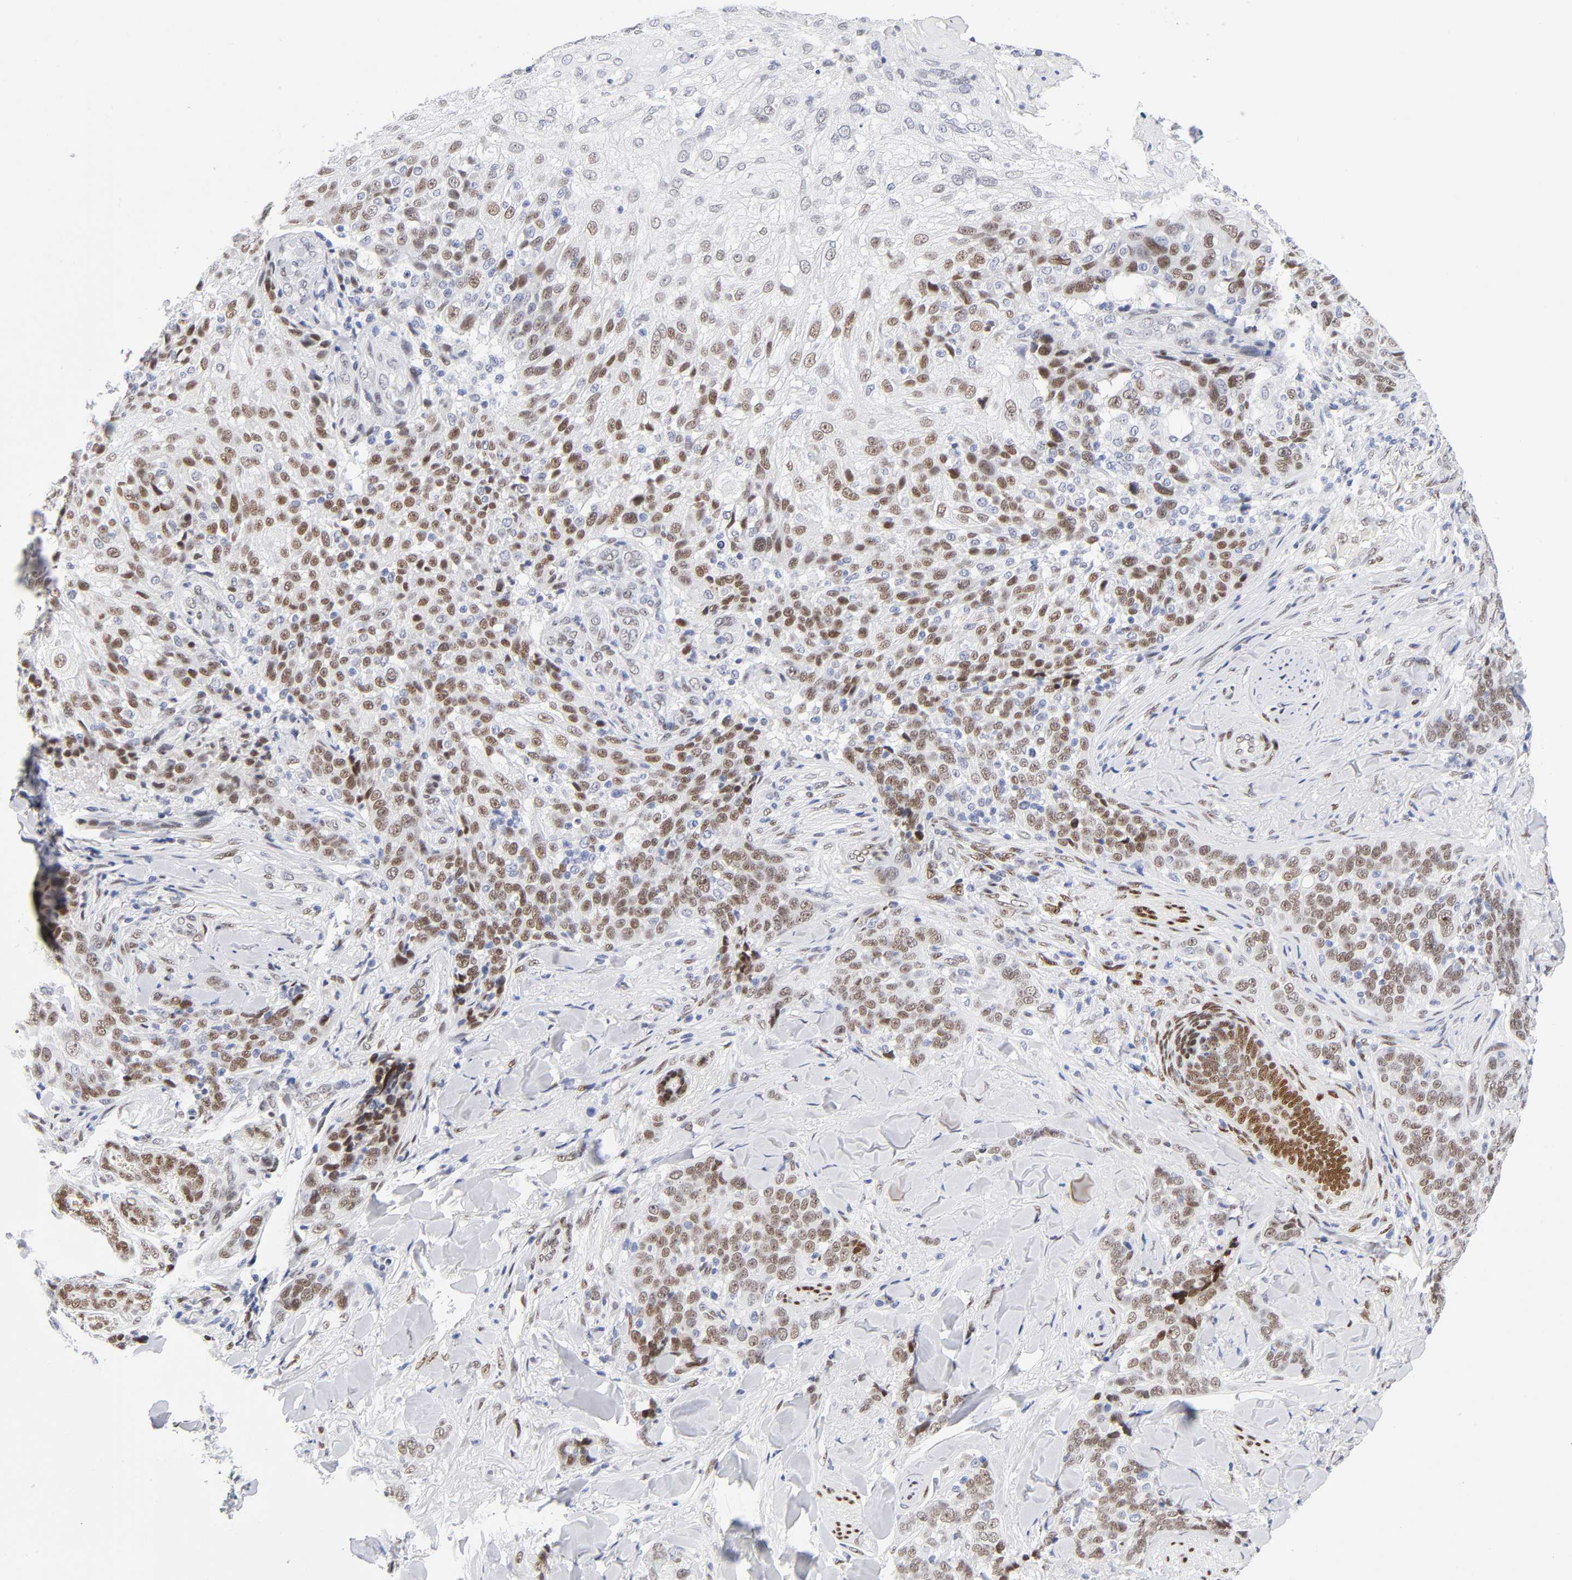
{"staining": {"intensity": "moderate", "quantity": ">75%", "location": "nuclear"}, "tissue": "skin cancer", "cell_type": "Tumor cells", "image_type": "cancer", "snomed": [{"axis": "morphology", "description": "Normal tissue, NOS"}, {"axis": "morphology", "description": "Squamous cell carcinoma, NOS"}, {"axis": "topography", "description": "Skin"}], "caption": "There is medium levels of moderate nuclear positivity in tumor cells of skin cancer (squamous cell carcinoma), as demonstrated by immunohistochemical staining (brown color).", "gene": "NFIC", "patient": {"sex": "female", "age": 83}}